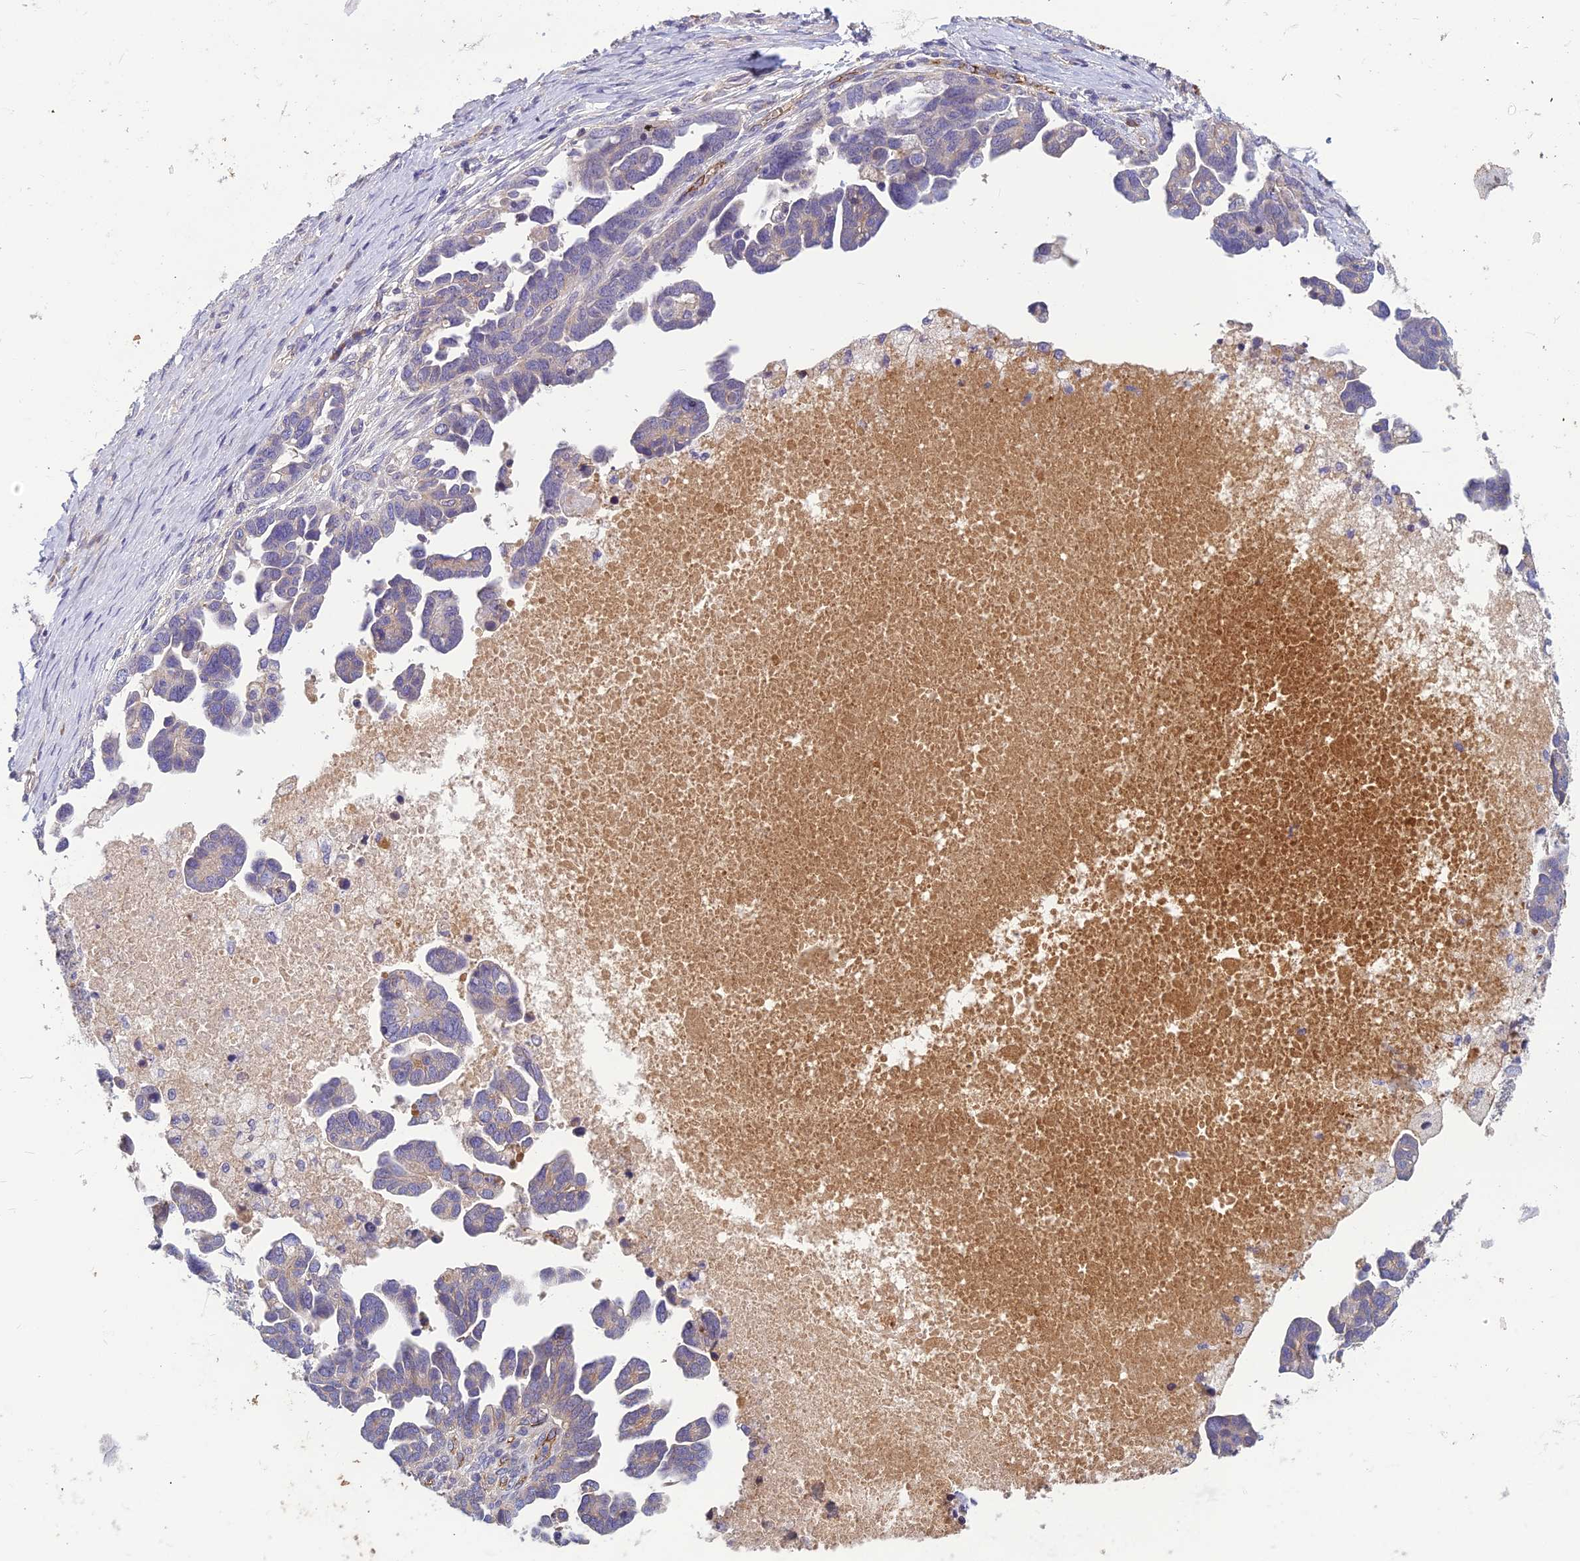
{"staining": {"intensity": "negative", "quantity": "none", "location": "none"}, "tissue": "ovarian cancer", "cell_type": "Tumor cells", "image_type": "cancer", "snomed": [{"axis": "morphology", "description": "Cystadenocarcinoma, serous, NOS"}, {"axis": "topography", "description": "Ovary"}], "caption": "High magnification brightfield microscopy of serous cystadenocarcinoma (ovarian) stained with DAB (3,3'-diaminobenzidine) (brown) and counterstained with hematoxylin (blue): tumor cells show no significant staining.", "gene": "TSPAN15", "patient": {"sex": "female", "age": 54}}